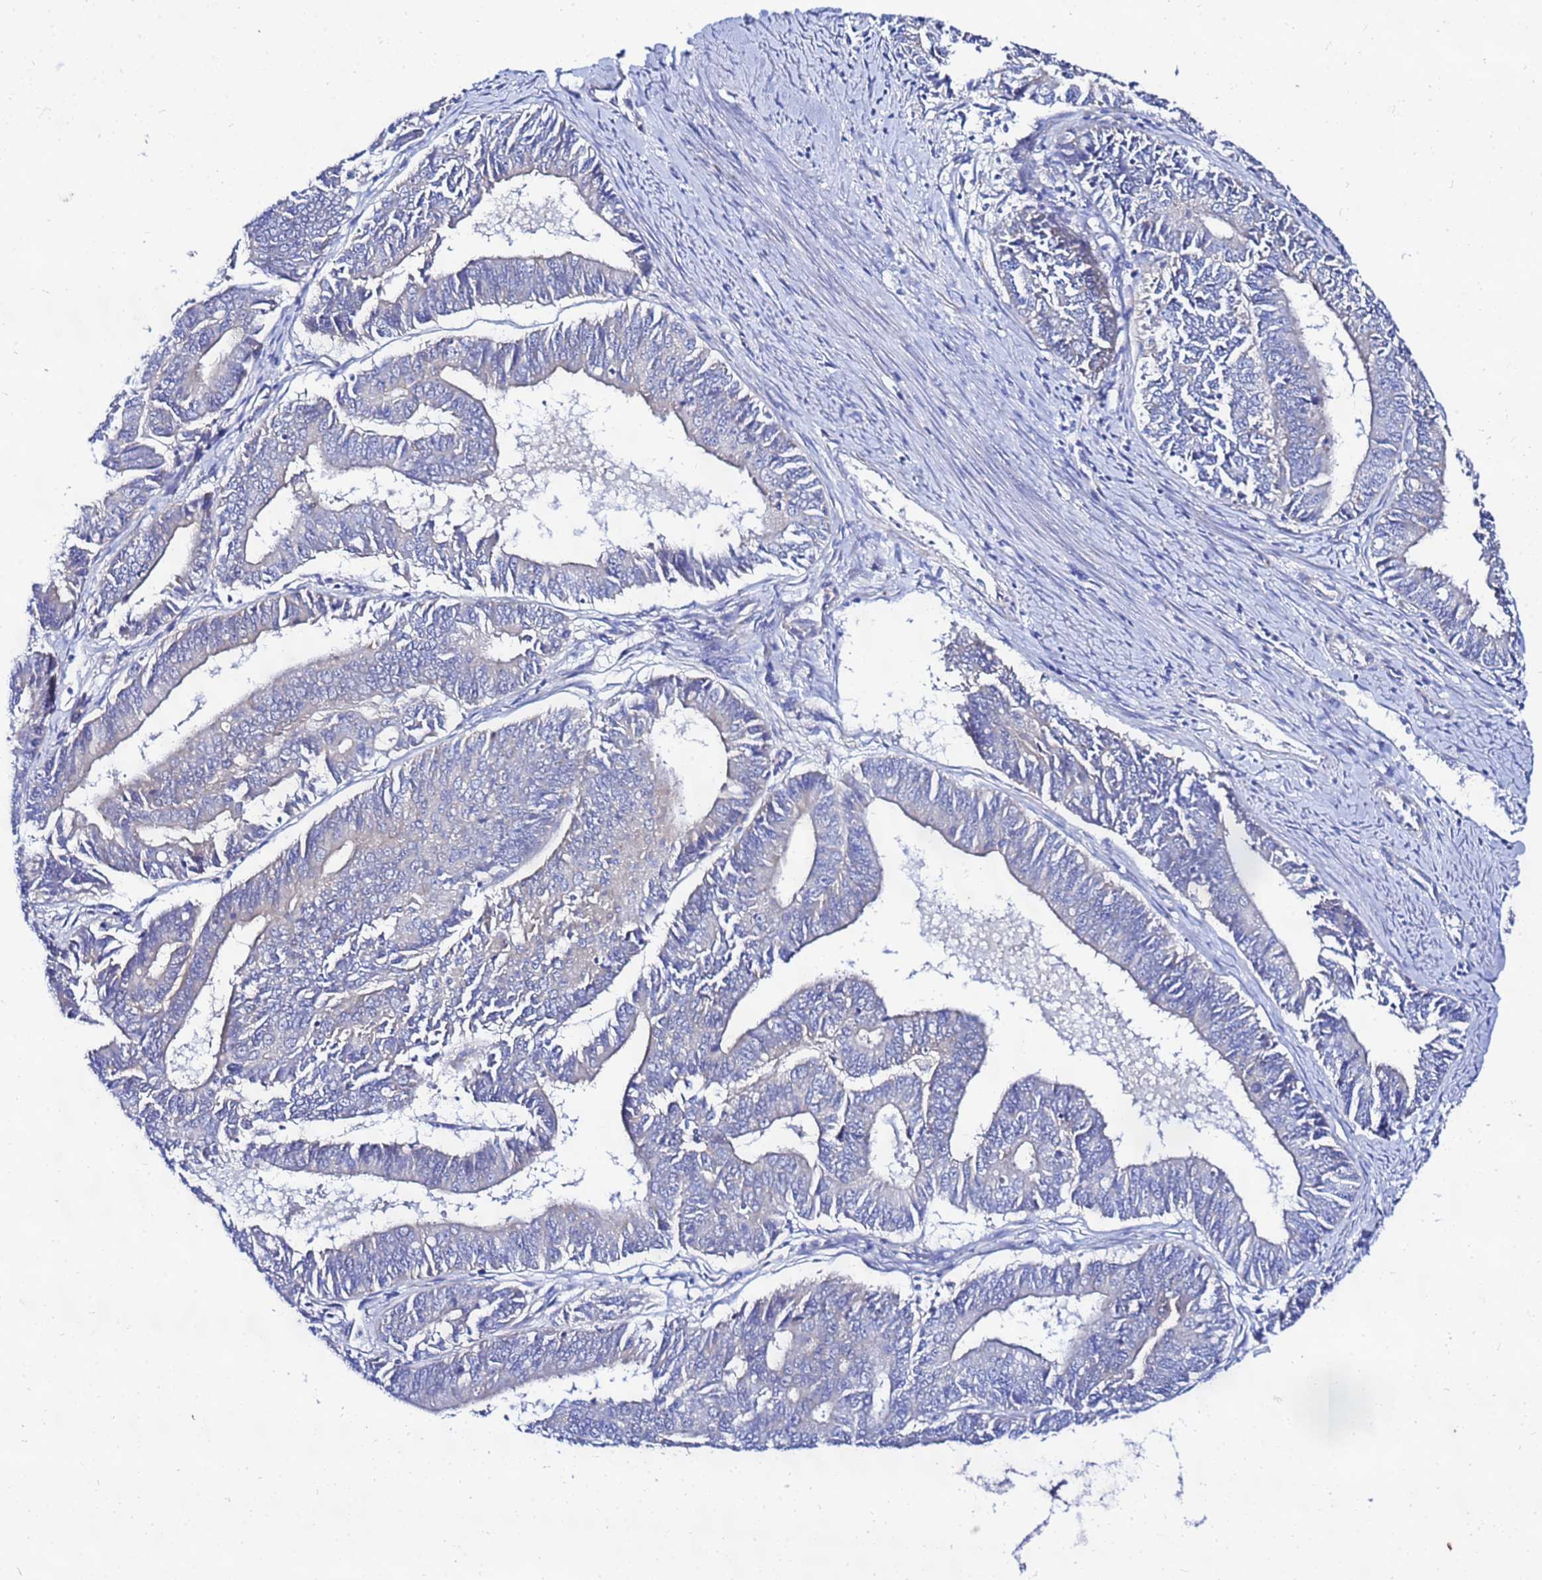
{"staining": {"intensity": "moderate", "quantity": "25%-75%", "location": "cytoplasmic/membranous"}, "tissue": "endometrial cancer", "cell_type": "Tumor cells", "image_type": "cancer", "snomed": [{"axis": "morphology", "description": "Adenocarcinoma, NOS"}, {"axis": "topography", "description": "Endometrium"}], "caption": "Human adenocarcinoma (endometrial) stained for a protein (brown) reveals moderate cytoplasmic/membranous positive staining in approximately 25%-75% of tumor cells.", "gene": "FAHD2A", "patient": {"sex": "female", "age": 73}}